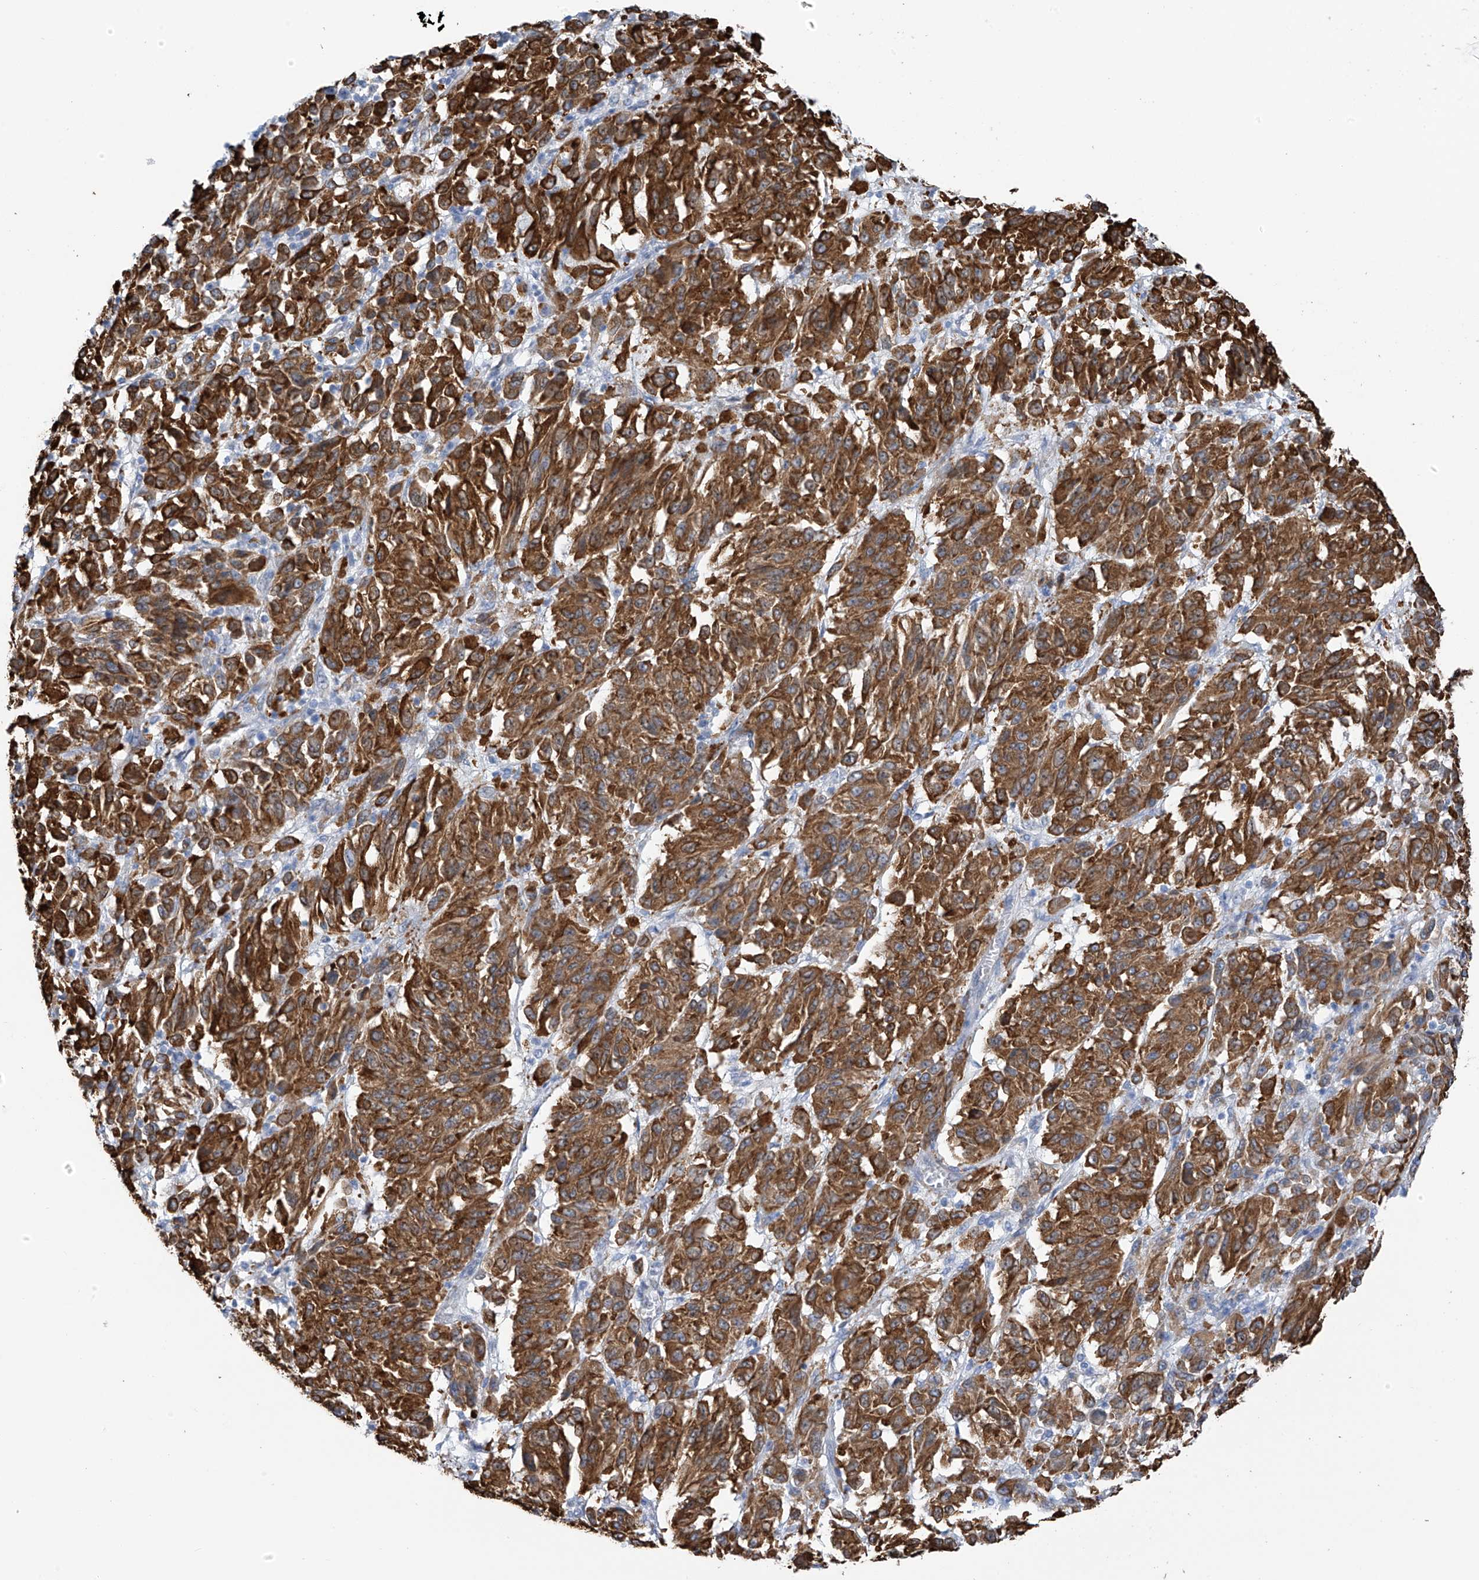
{"staining": {"intensity": "strong", "quantity": ">75%", "location": "cytoplasmic/membranous"}, "tissue": "melanoma", "cell_type": "Tumor cells", "image_type": "cancer", "snomed": [{"axis": "morphology", "description": "Malignant melanoma, Metastatic site"}, {"axis": "topography", "description": "Lung"}], "caption": "Protein staining reveals strong cytoplasmic/membranous positivity in about >75% of tumor cells in malignant melanoma (metastatic site).", "gene": "RCN2", "patient": {"sex": "male", "age": 64}}